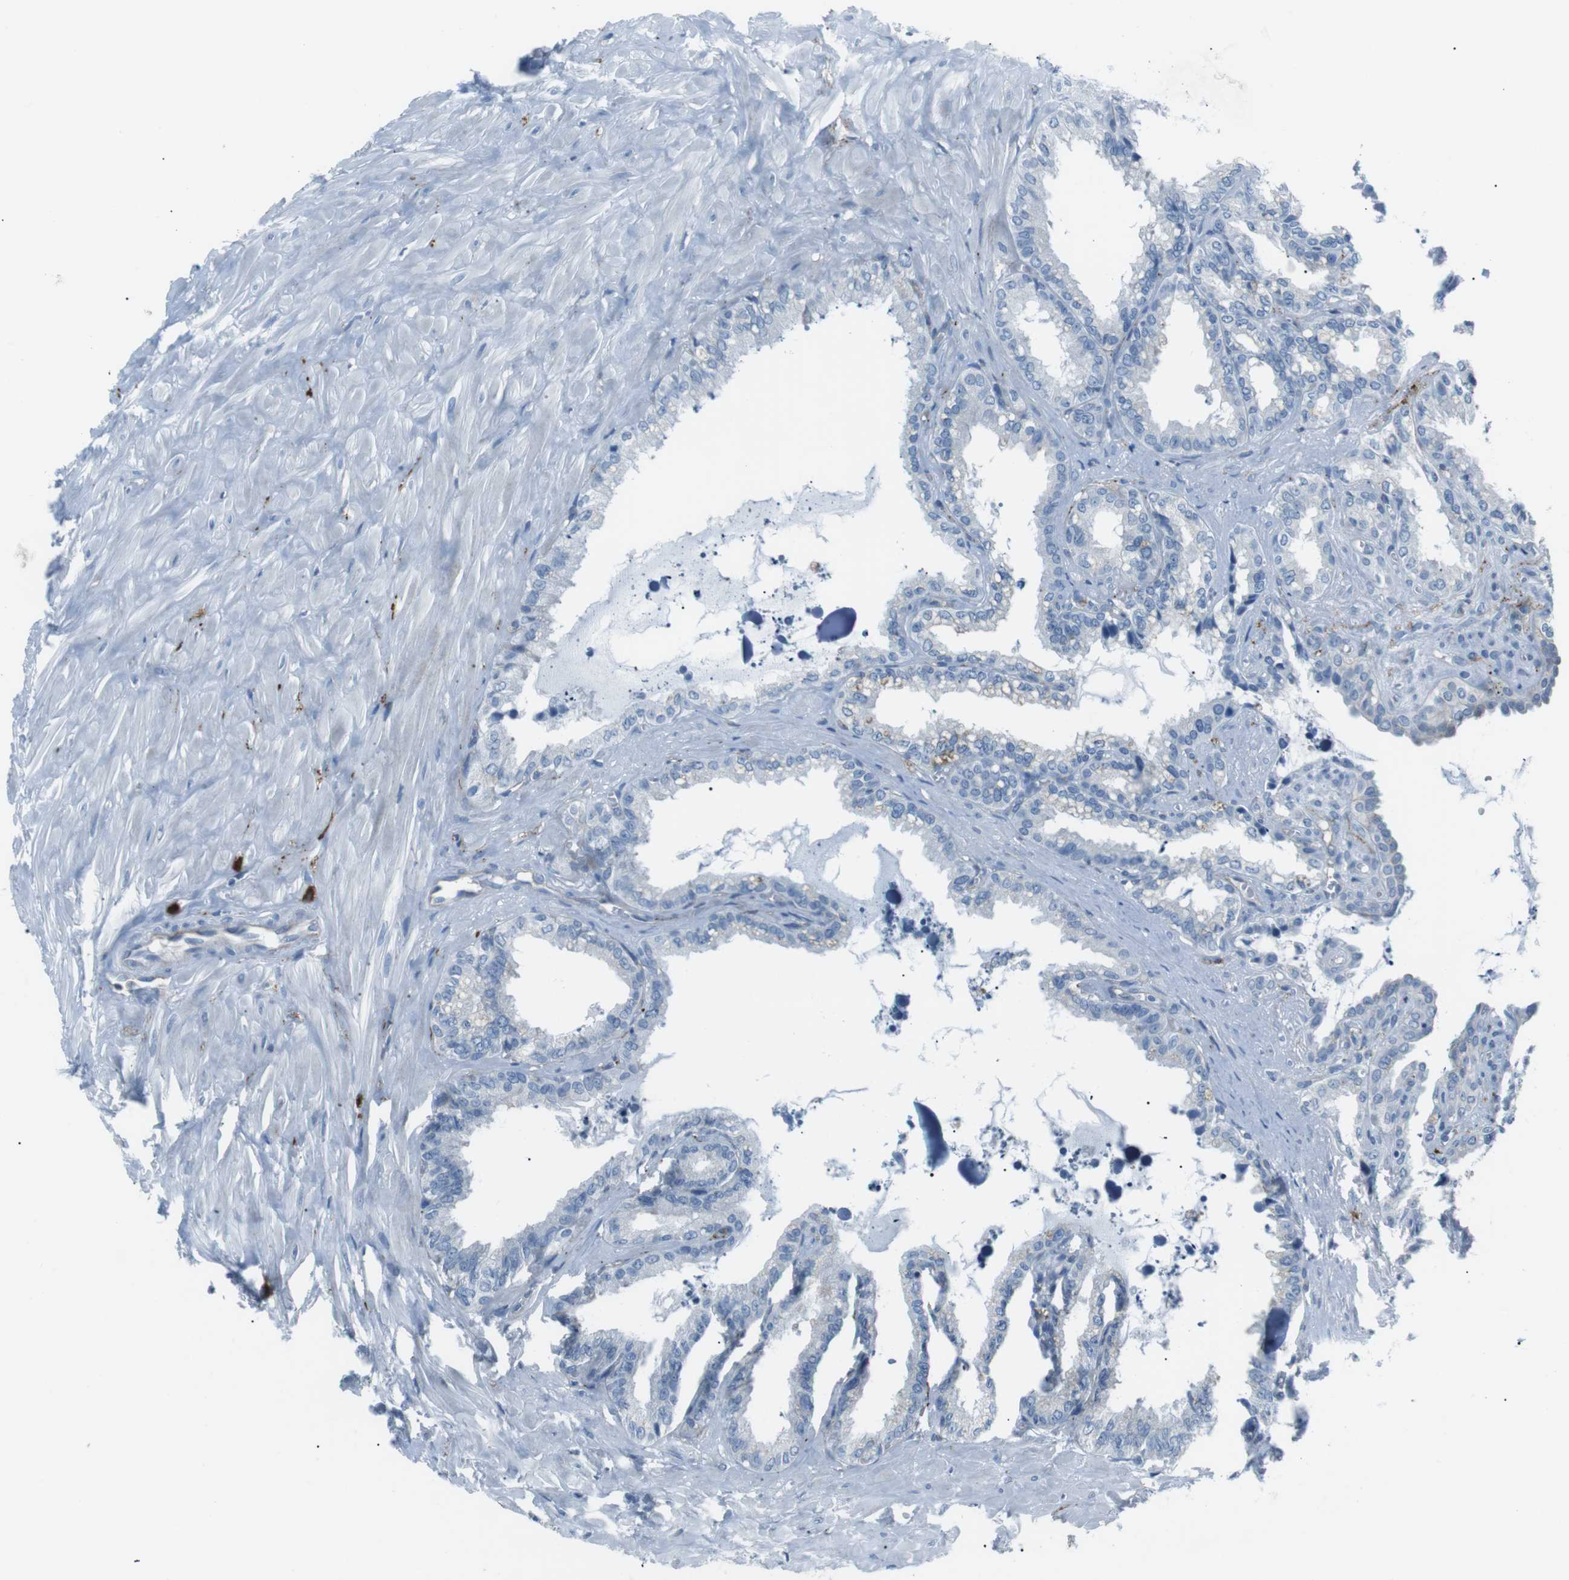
{"staining": {"intensity": "negative", "quantity": "none", "location": "none"}, "tissue": "seminal vesicle", "cell_type": "Glandular cells", "image_type": "normal", "snomed": [{"axis": "morphology", "description": "Normal tissue, NOS"}, {"axis": "topography", "description": "Seminal veicle"}], "caption": "This image is of unremarkable seminal vesicle stained with immunohistochemistry to label a protein in brown with the nuclei are counter-stained blue. There is no staining in glandular cells.", "gene": "CSF2RA", "patient": {"sex": "male", "age": 64}}